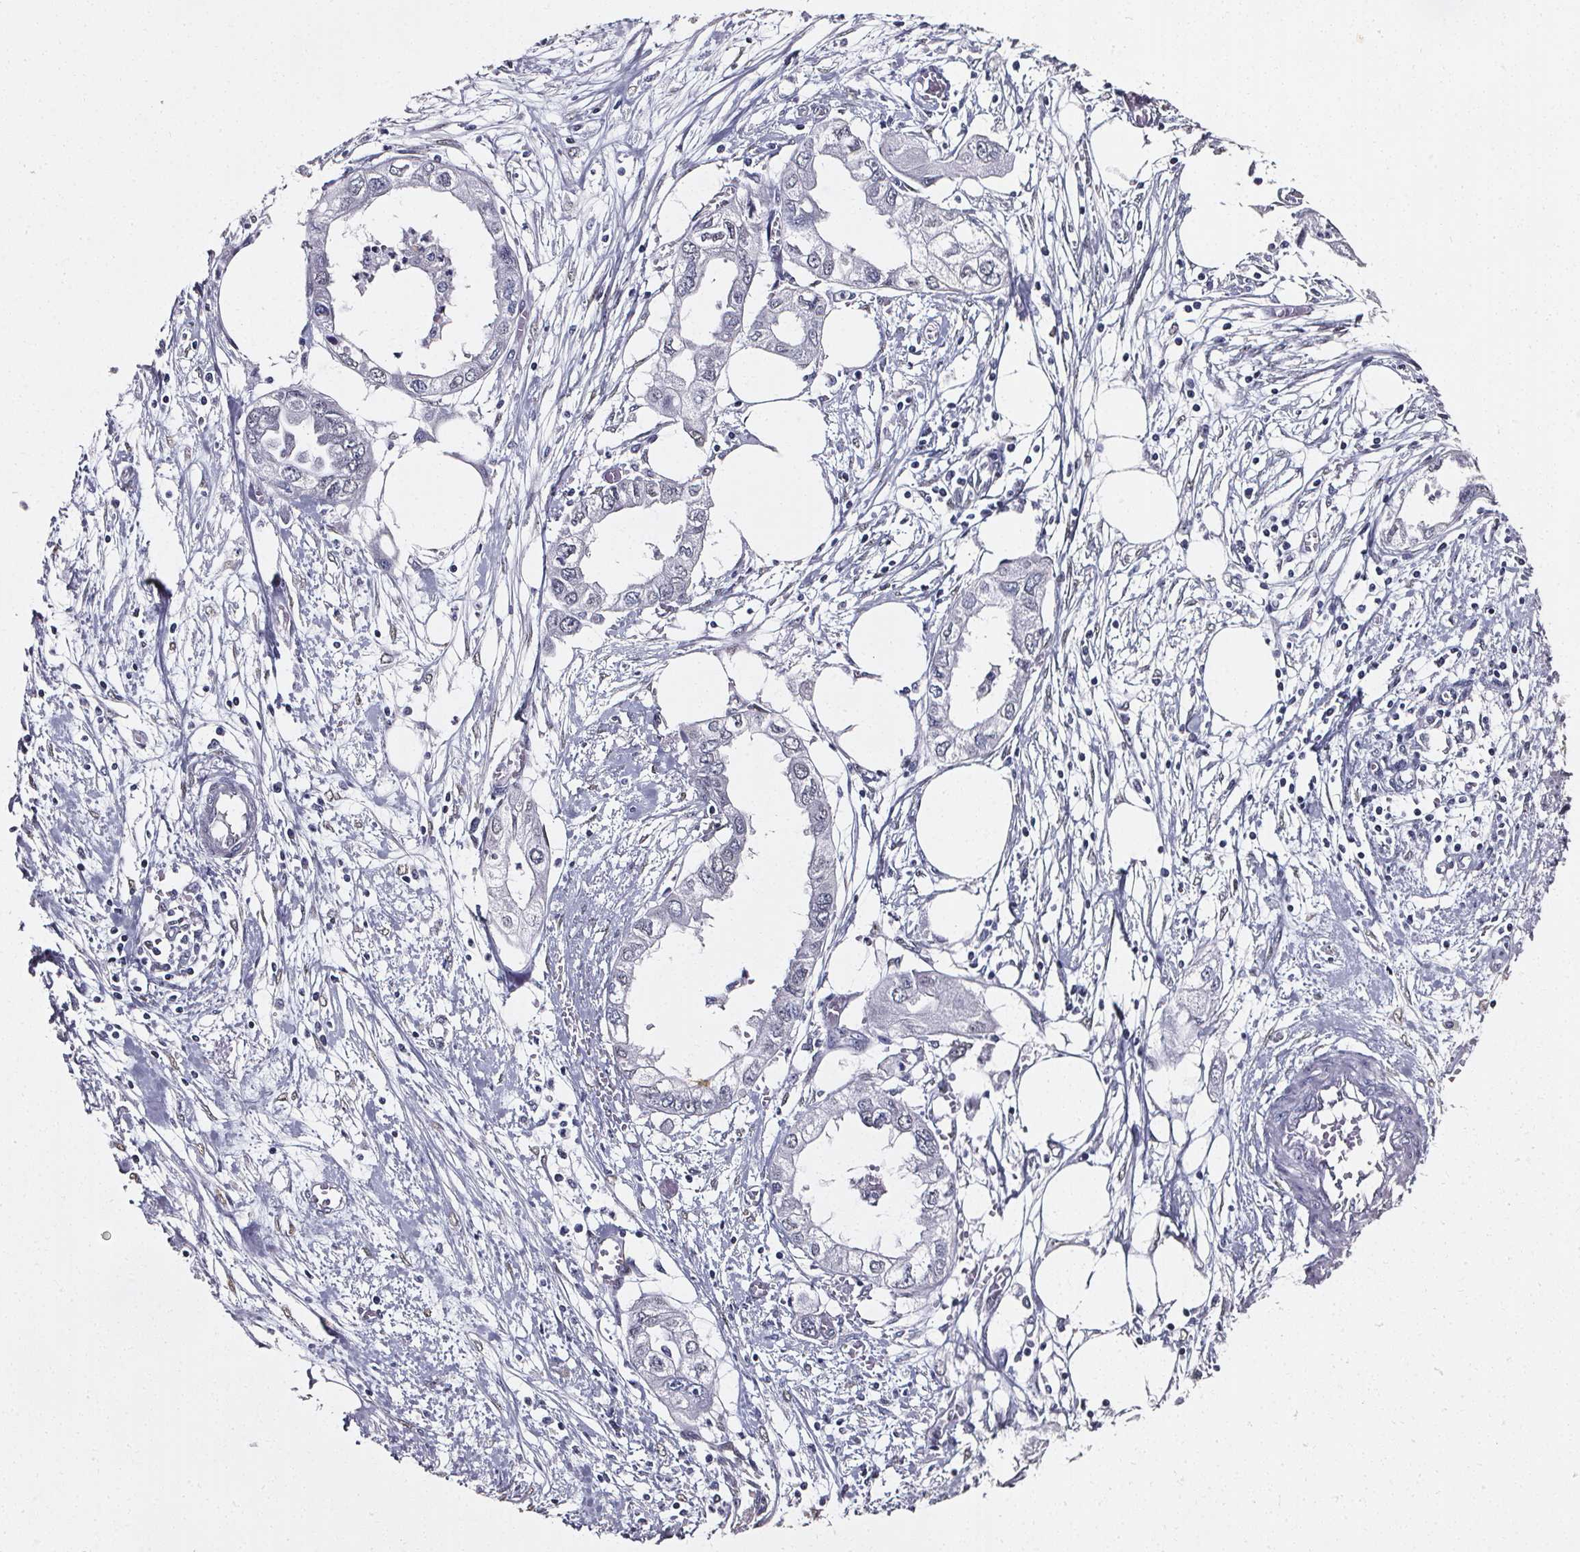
{"staining": {"intensity": "negative", "quantity": "none", "location": "none"}, "tissue": "endometrial cancer", "cell_type": "Tumor cells", "image_type": "cancer", "snomed": [{"axis": "morphology", "description": "Adenocarcinoma, NOS"}, {"axis": "morphology", "description": "Adenocarcinoma, metastatic, NOS"}, {"axis": "topography", "description": "Adipose tissue"}, {"axis": "topography", "description": "Endometrium"}], "caption": "Human metastatic adenocarcinoma (endometrial) stained for a protein using IHC demonstrates no staining in tumor cells.", "gene": "GP6", "patient": {"sex": "female", "age": 67}}